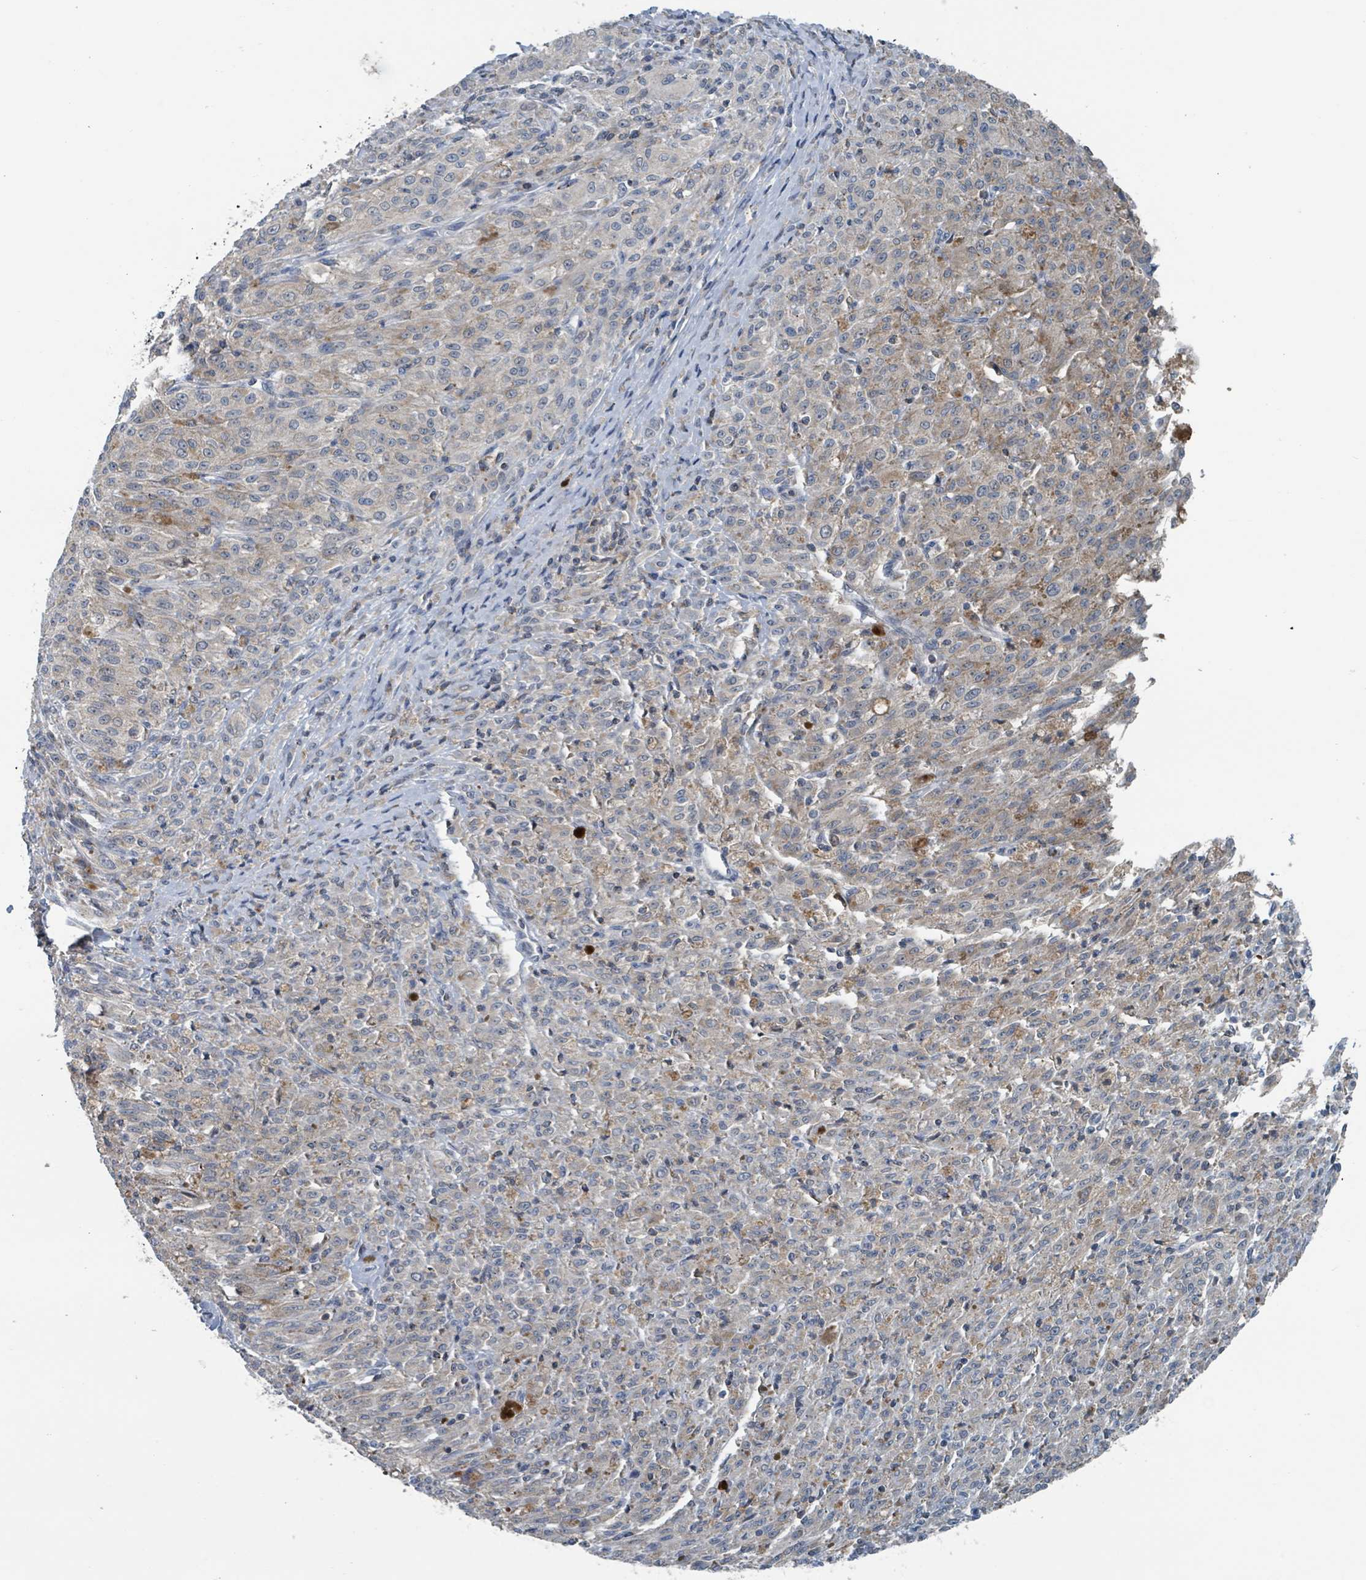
{"staining": {"intensity": "moderate", "quantity": "25%-75%", "location": "cytoplasmic/membranous"}, "tissue": "melanoma", "cell_type": "Tumor cells", "image_type": "cancer", "snomed": [{"axis": "morphology", "description": "Malignant melanoma, NOS"}, {"axis": "topography", "description": "Skin"}], "caption": "Human malignant melanoma stained for a protein (brown) reveals moderate cytoplasmic/membranous positive staining in approximately 25%-75% of tumor cells.", "gene": "ACBD4", "patient": {"sex": "female", "age": 52}}